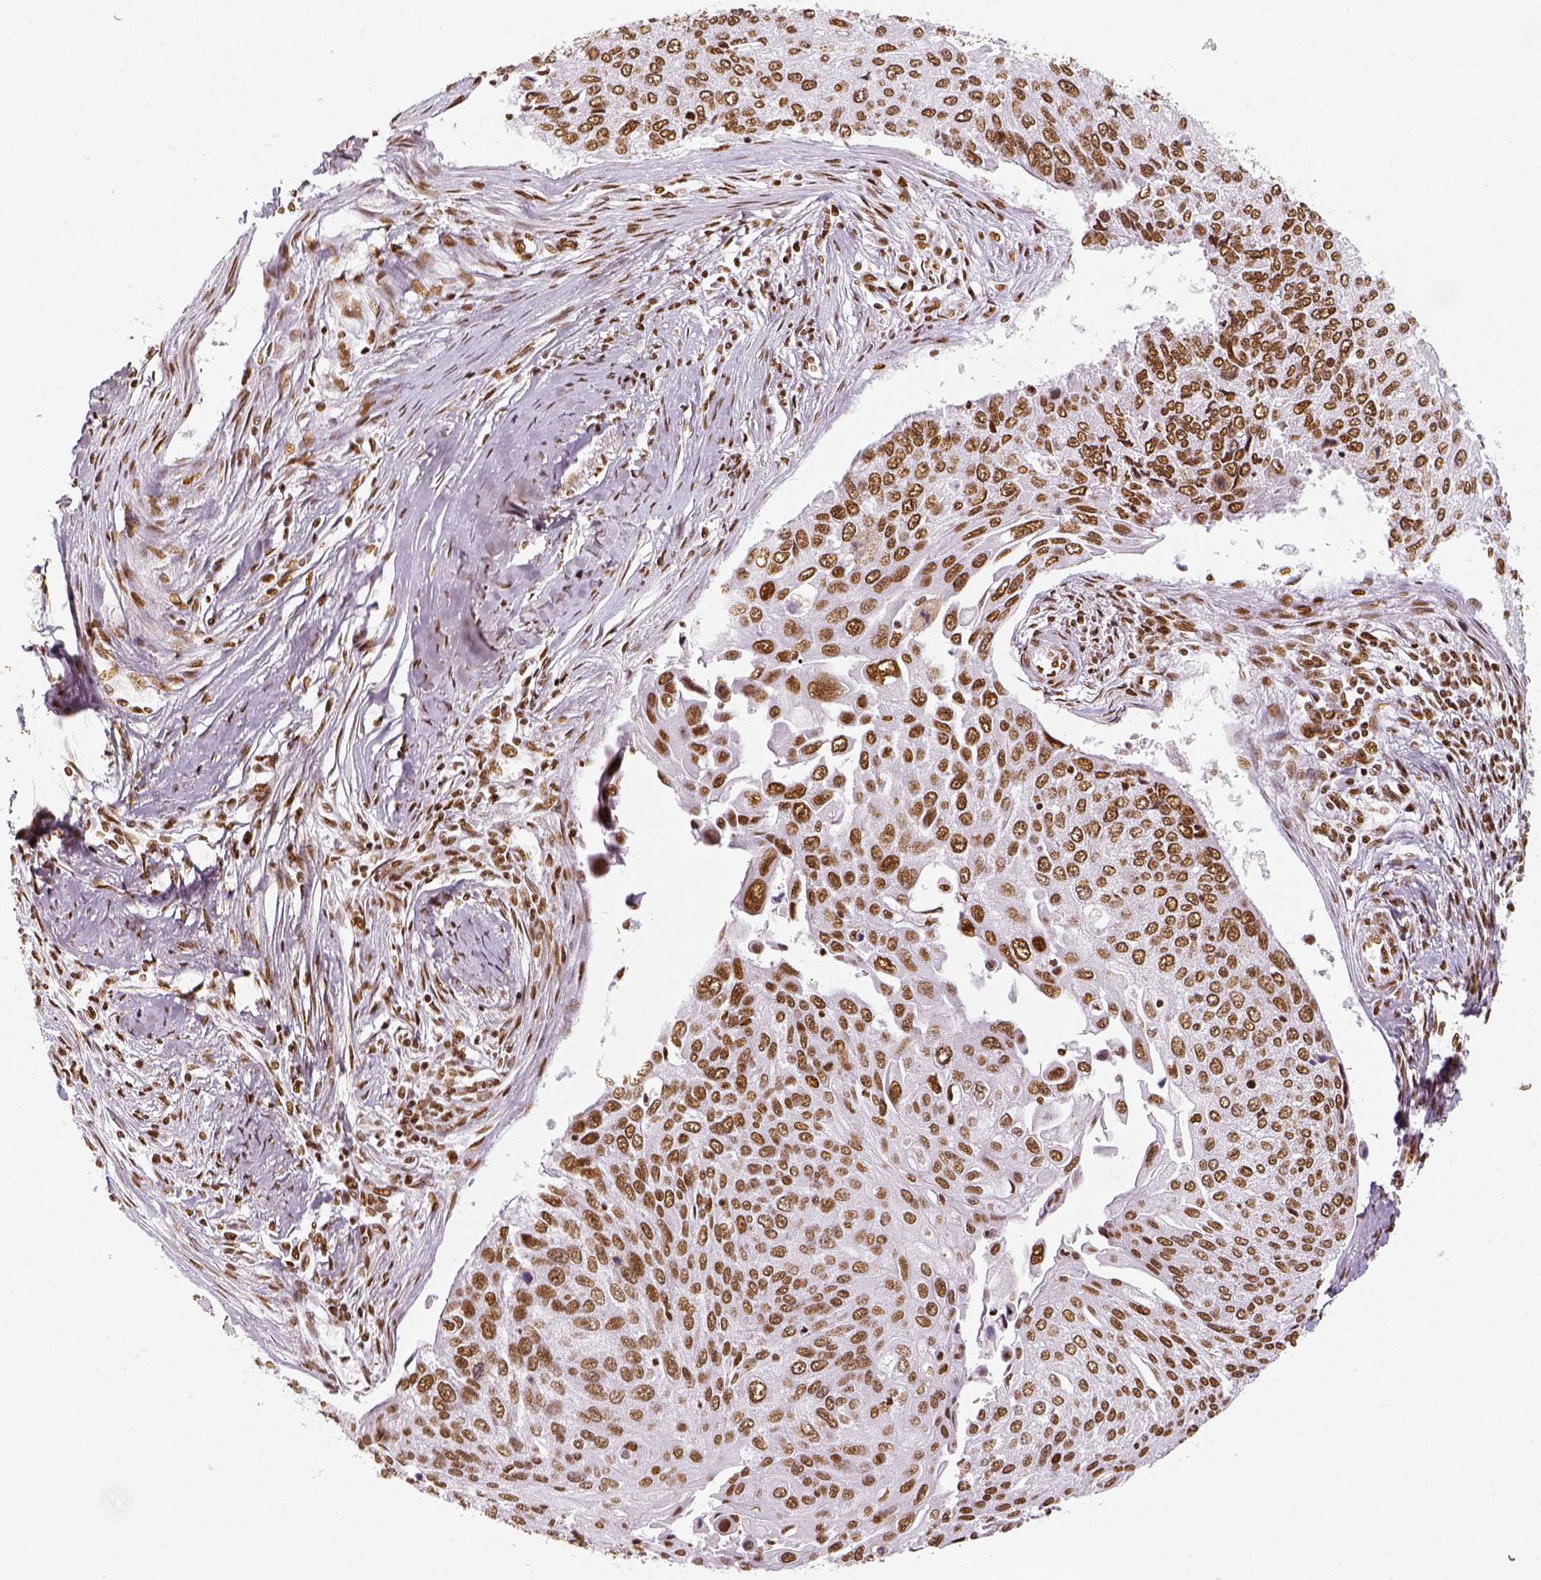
{"staining": {"intensity": "moderate", "quantity": ">75%", "location": "nuclear"}, "tissue": "lung cancer", "cell_type": "Tumor cells", "image_type": "cancer", "snomed": [{"axis": "morphology", "description": "Squamous cell carcinoma, NOS"}, {"axis": "morphology", "description": "Squamous cell carcinoma, metastatic, NOS"}, {"axis": "topography", "description": "Lung"}], "caption": "Immunohistochemistry (DAB (3,3'-diaminobenzidine)) staining of human lung metastatic squamous cell carcinoma displays moderate nuclear protein positivity in approximately >75% of tumor cells.", "gene": "KDM5B", "patient": {"sex": "male", "age": 63}}